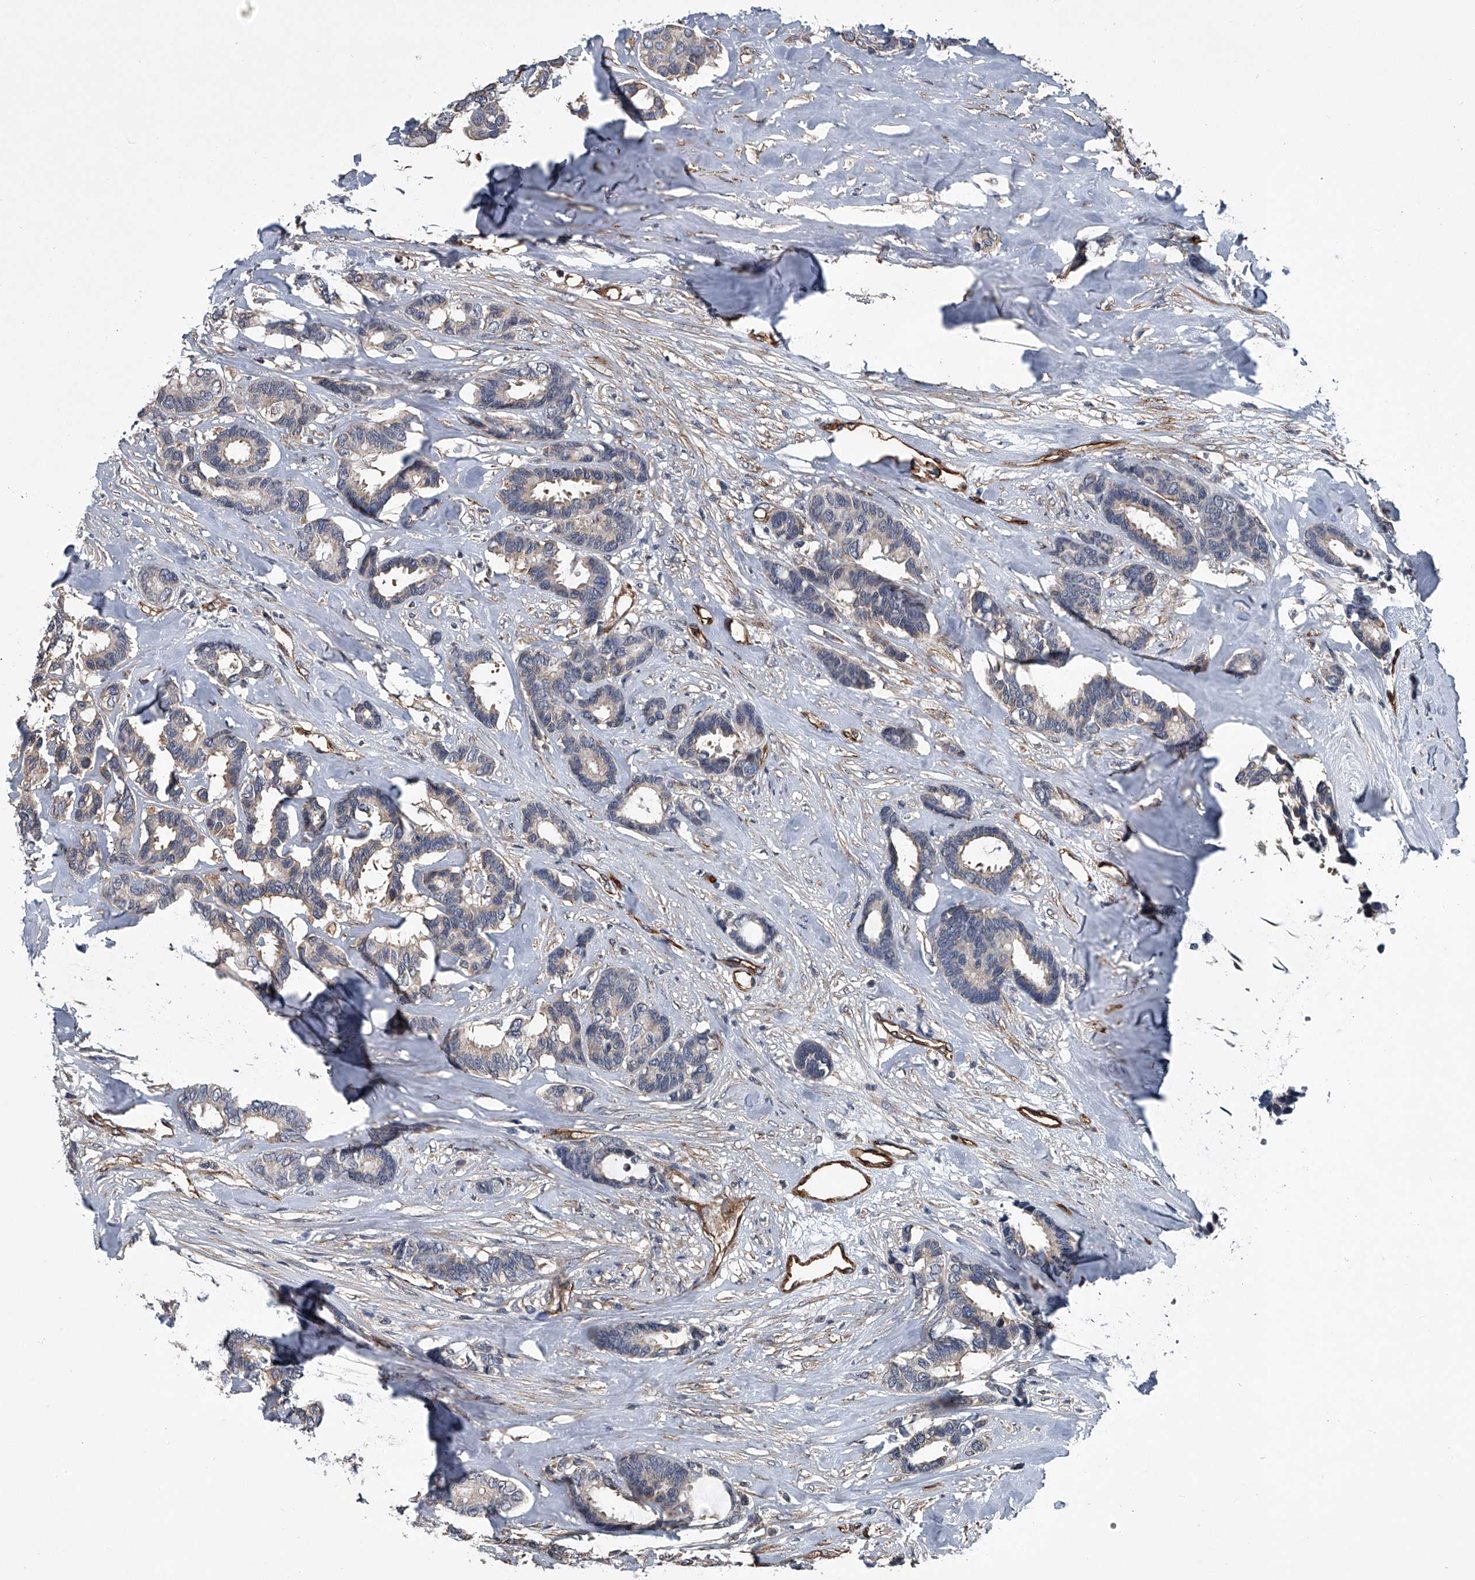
{"staining": {"intensity": "negative", "quantity": "none", "location": "none"}, "tissue": "breast cancer", "cell_type": "Tumor cells", "image_type": "cancer", "snomed": [{"axis": "morphology", "description": "Duct carcinoma"}, {"axis": "topography", "description": "Breast"}], "caption": "This is an immunohistochemistry (IHC) histopathology image of breast cancer. There is no positivity in tumor cells.", "gene": "LDLRAD2", "patient": {"sex": "female", "age": 87}}